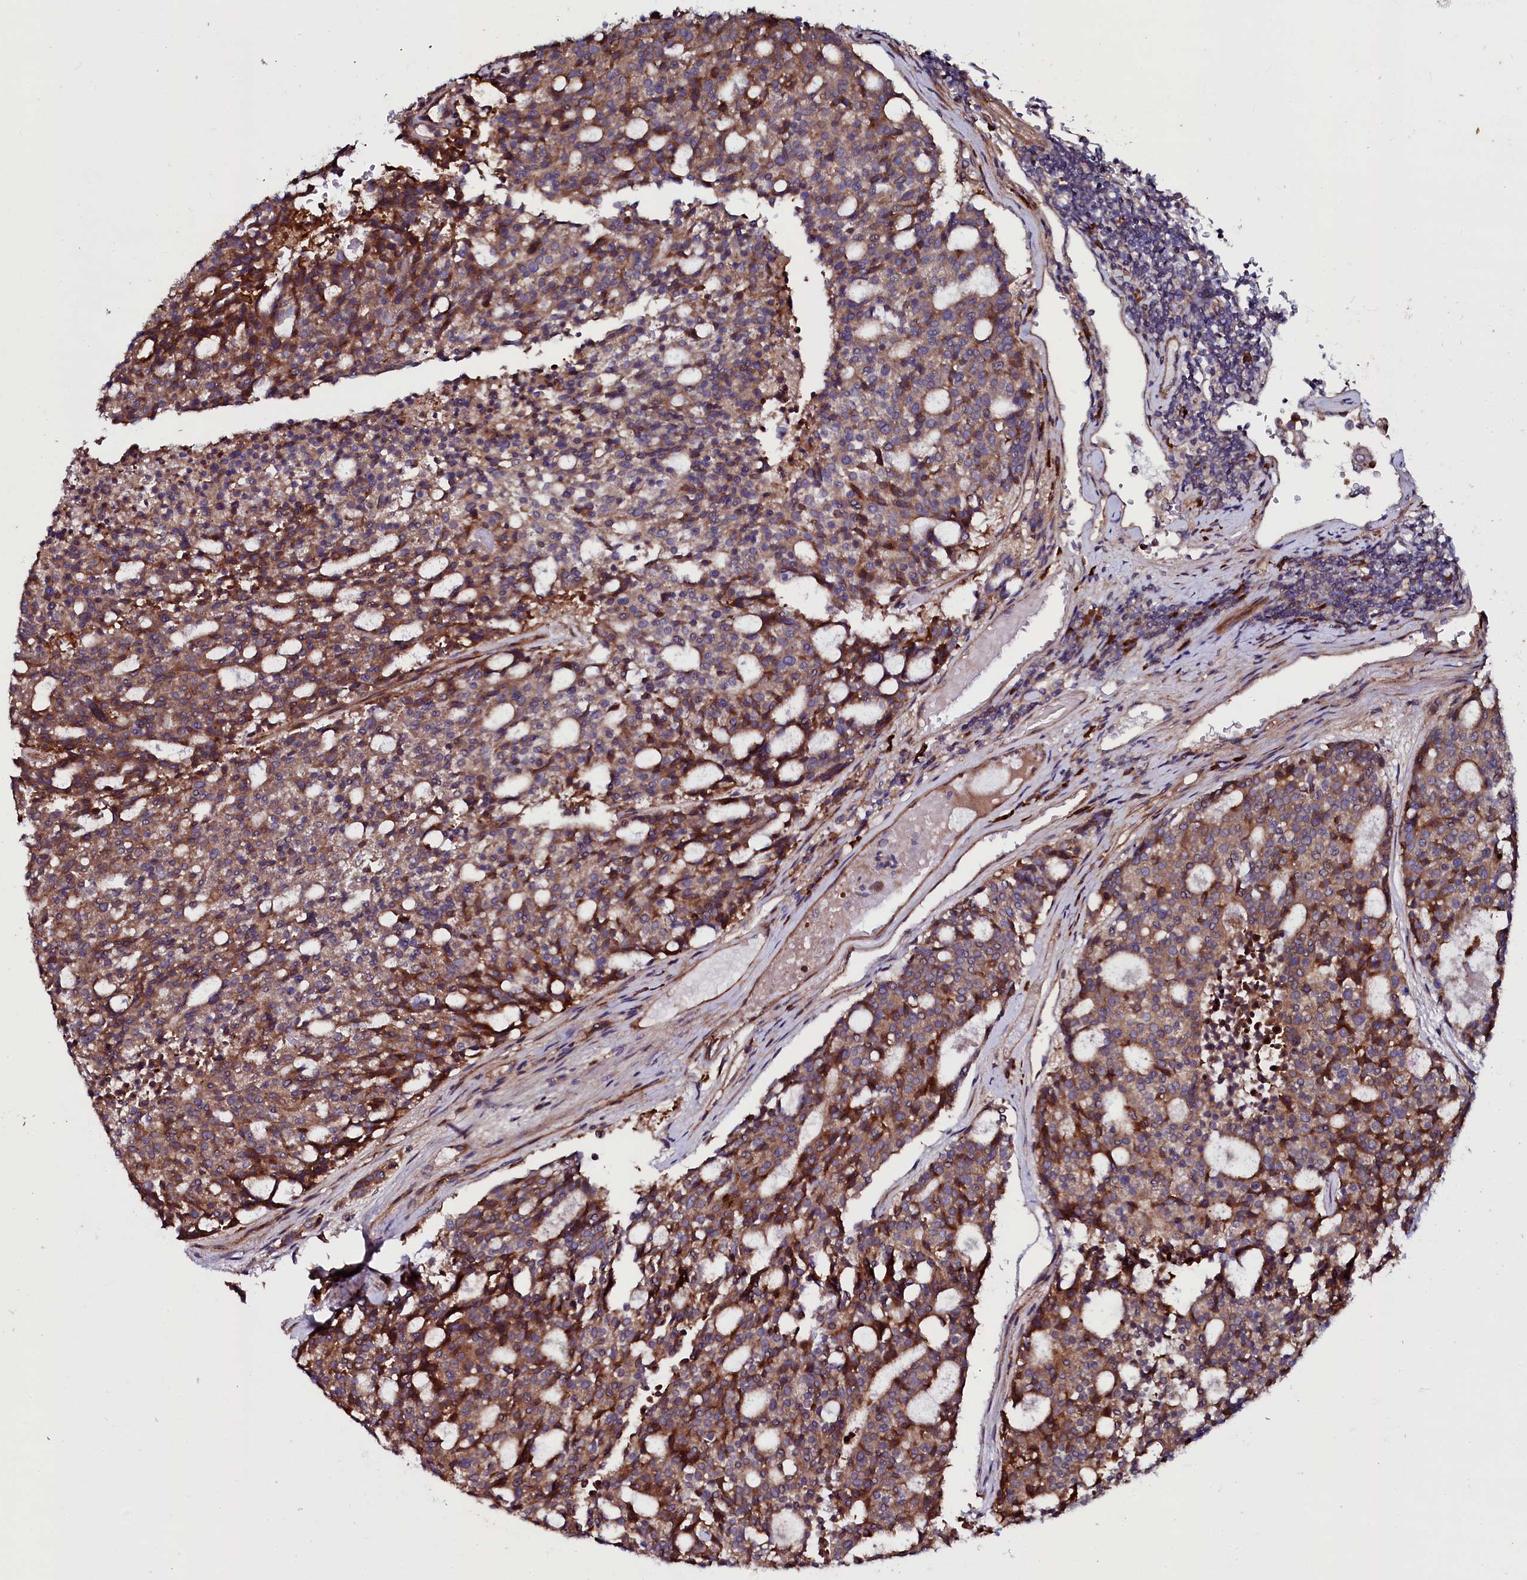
{"staining": {"intensity": "strong", "quantity": "25%-75%", "location": "cytoplasmic/membranous"}, "tissue": "carcinoid", "cell_type": "Tumor cells", "image_type": "cancer", "snomed": [{"axis": "morphology", "description": "Carcinoid, malignant, NOS"}, {"axis": "topography", "description": "Pancreas"}], "caption": "A micrograph showing strong cytoplasmic/membranous staining in approximately 25%-75% of tumor cells in carcinoid (malignant), as visualized by brown immunohistochemical staining.", "gene": "USPL1", "patient": {"sex": "female", "age": 54}}